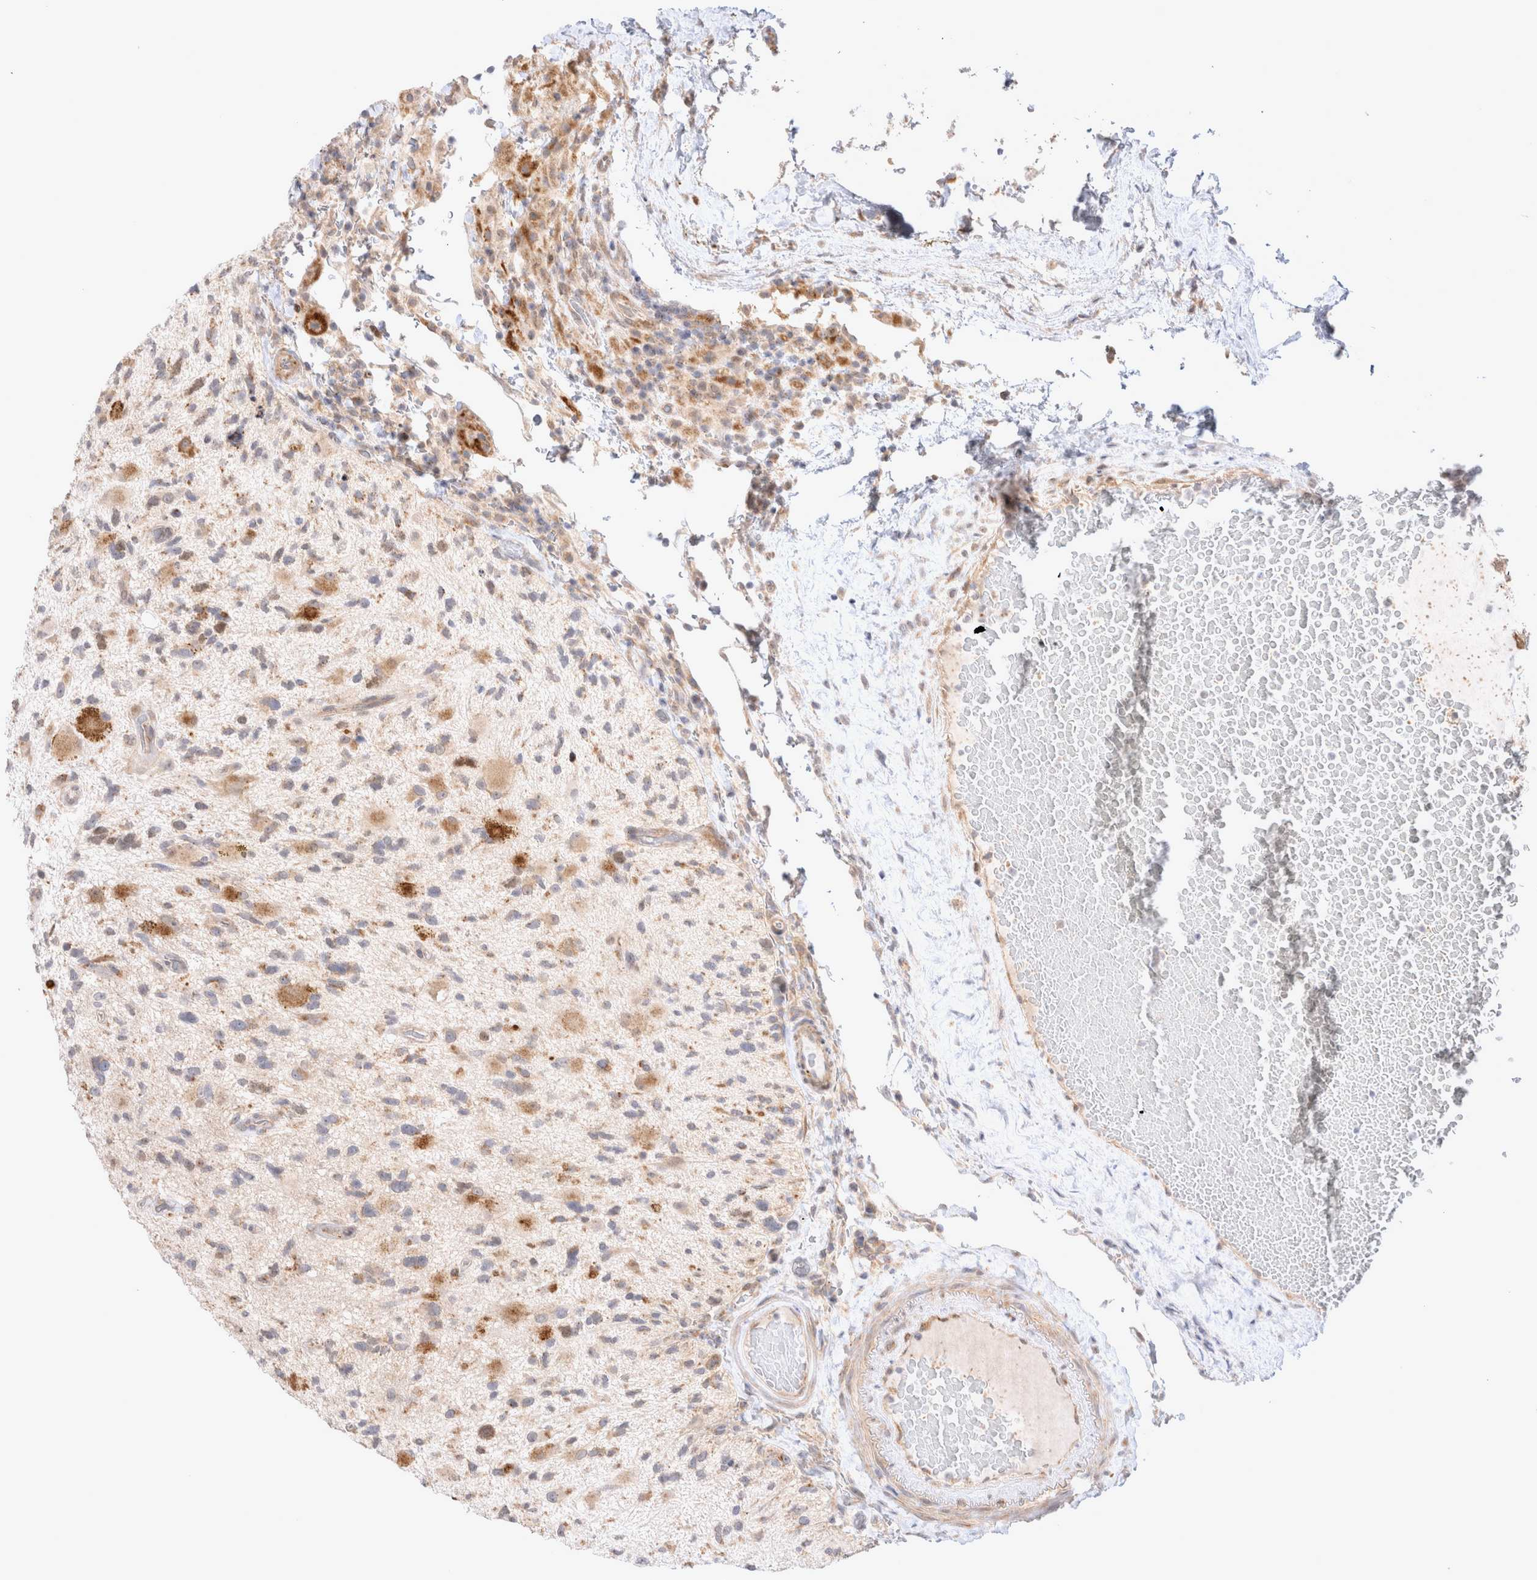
{"staining": {"intensity": "moderate", "quantity": "25%-75%", "location": "cytoplasmic/membranous"}, "tissue": "glioma", "cell_type": "Tumor cells", "image_type": "cancer", "snomed": [{"axis": "morphology", "description": "Glioma, malignant, High grade"}, {"axis": "topography", "description": "Brain"}], "caption": "Protein staining exhibits moderate cytoplasmic/membranous expression in about 25%-75% of tumor cells in glioma. Nuclei are stained in blue.", "gene": "NPC1", "patient": {"sex": "male", "age": 33}}